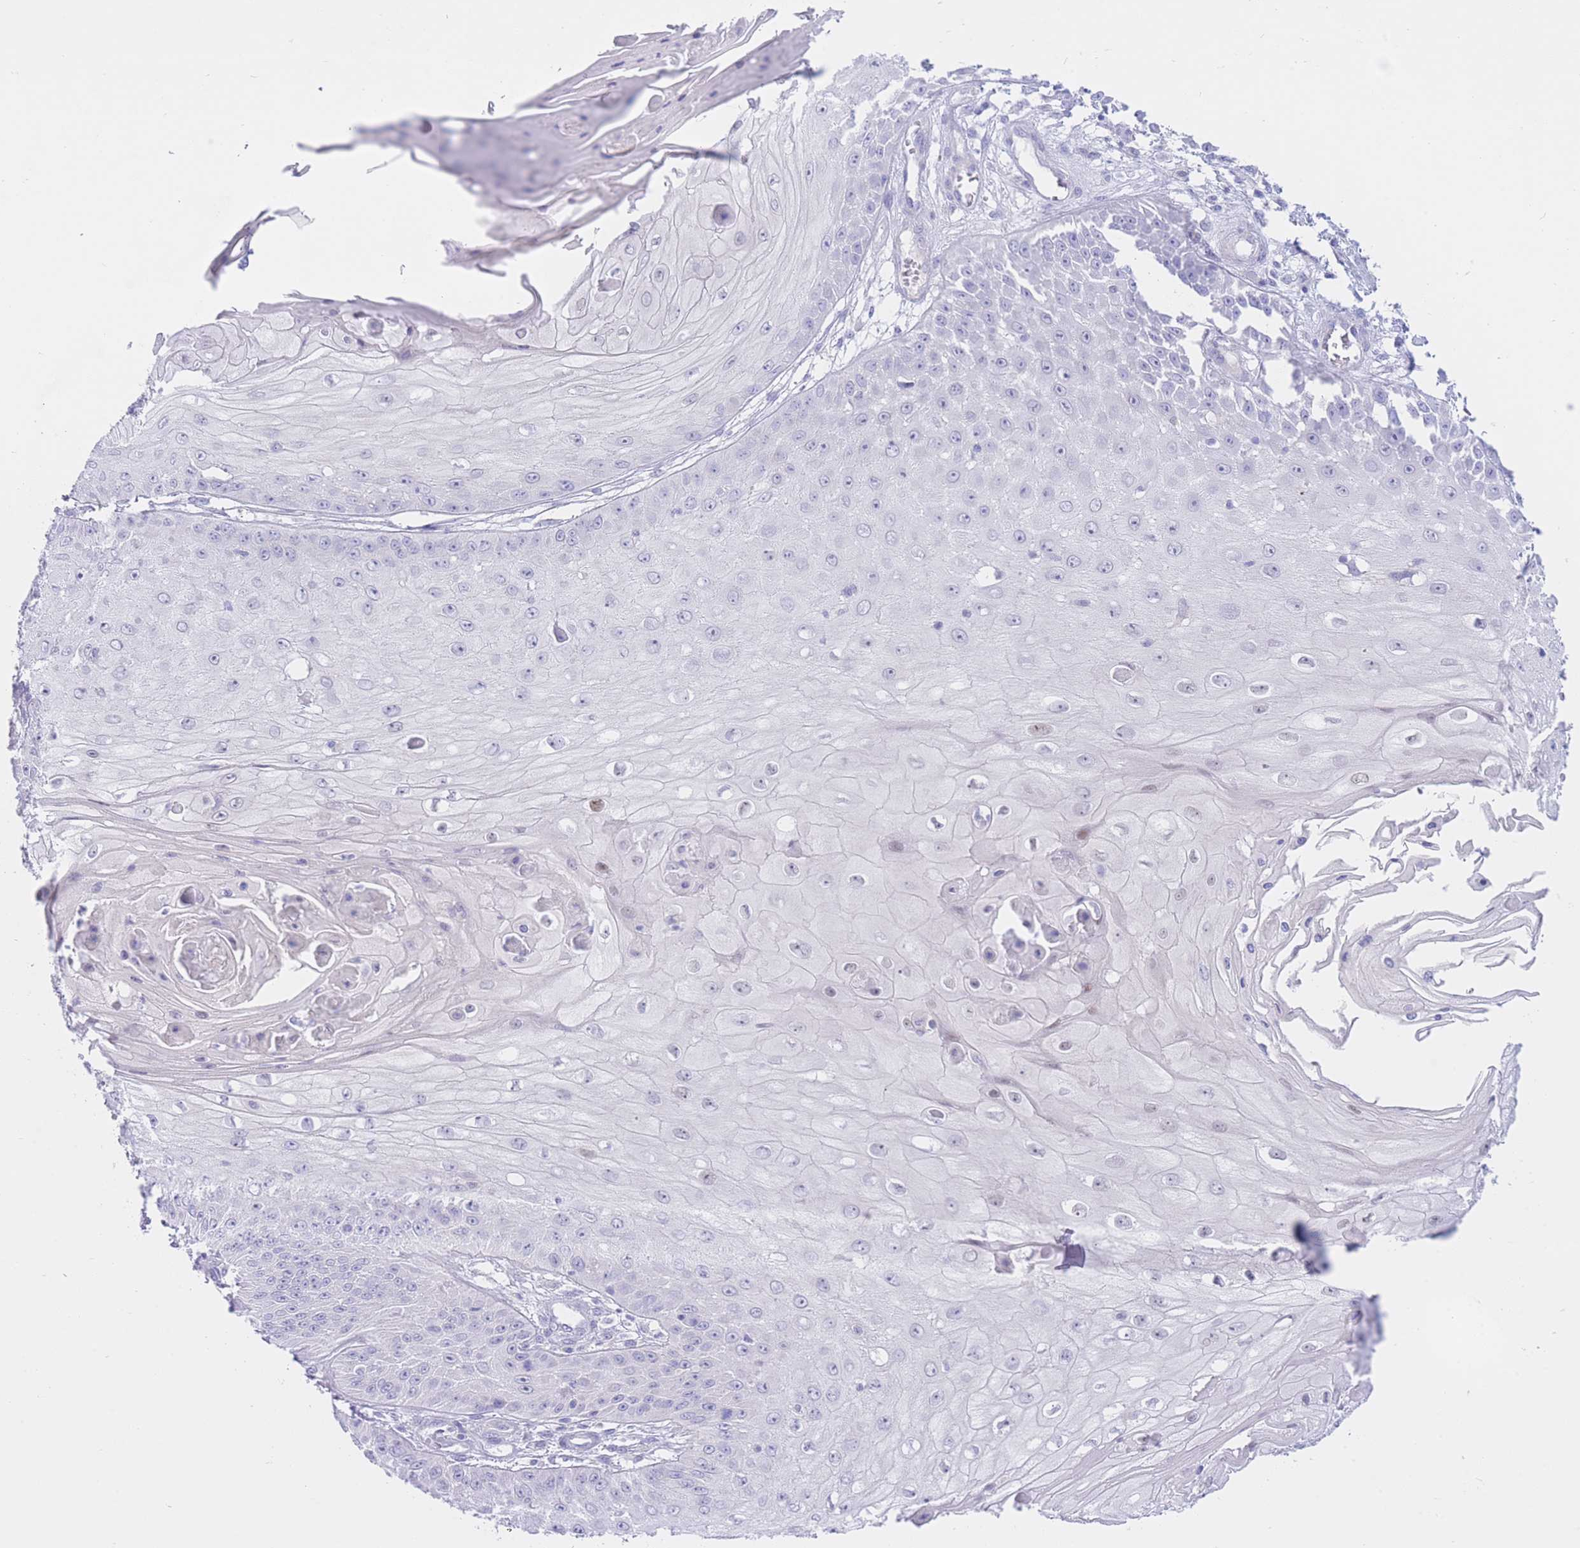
{"staining": {"intensity": "negative", "quantity": "none", "location": "none"}, "tissue": "skin cancer", "cell_type": "Tumor cells", "image_type": "cancer", "snomed": [{"axis": "morphology", "description": "Squamous cell carcinoma, NOS"}, {"axis": "topography", "description": "Skin"}], "caption": "Protein analysis of skin cancer displays no significant staining in tumor cells. (DAB IHC with hematoxylin counter stain).", "gene": "ZNF212", "patient": {"sex": "male", "age": 70}}